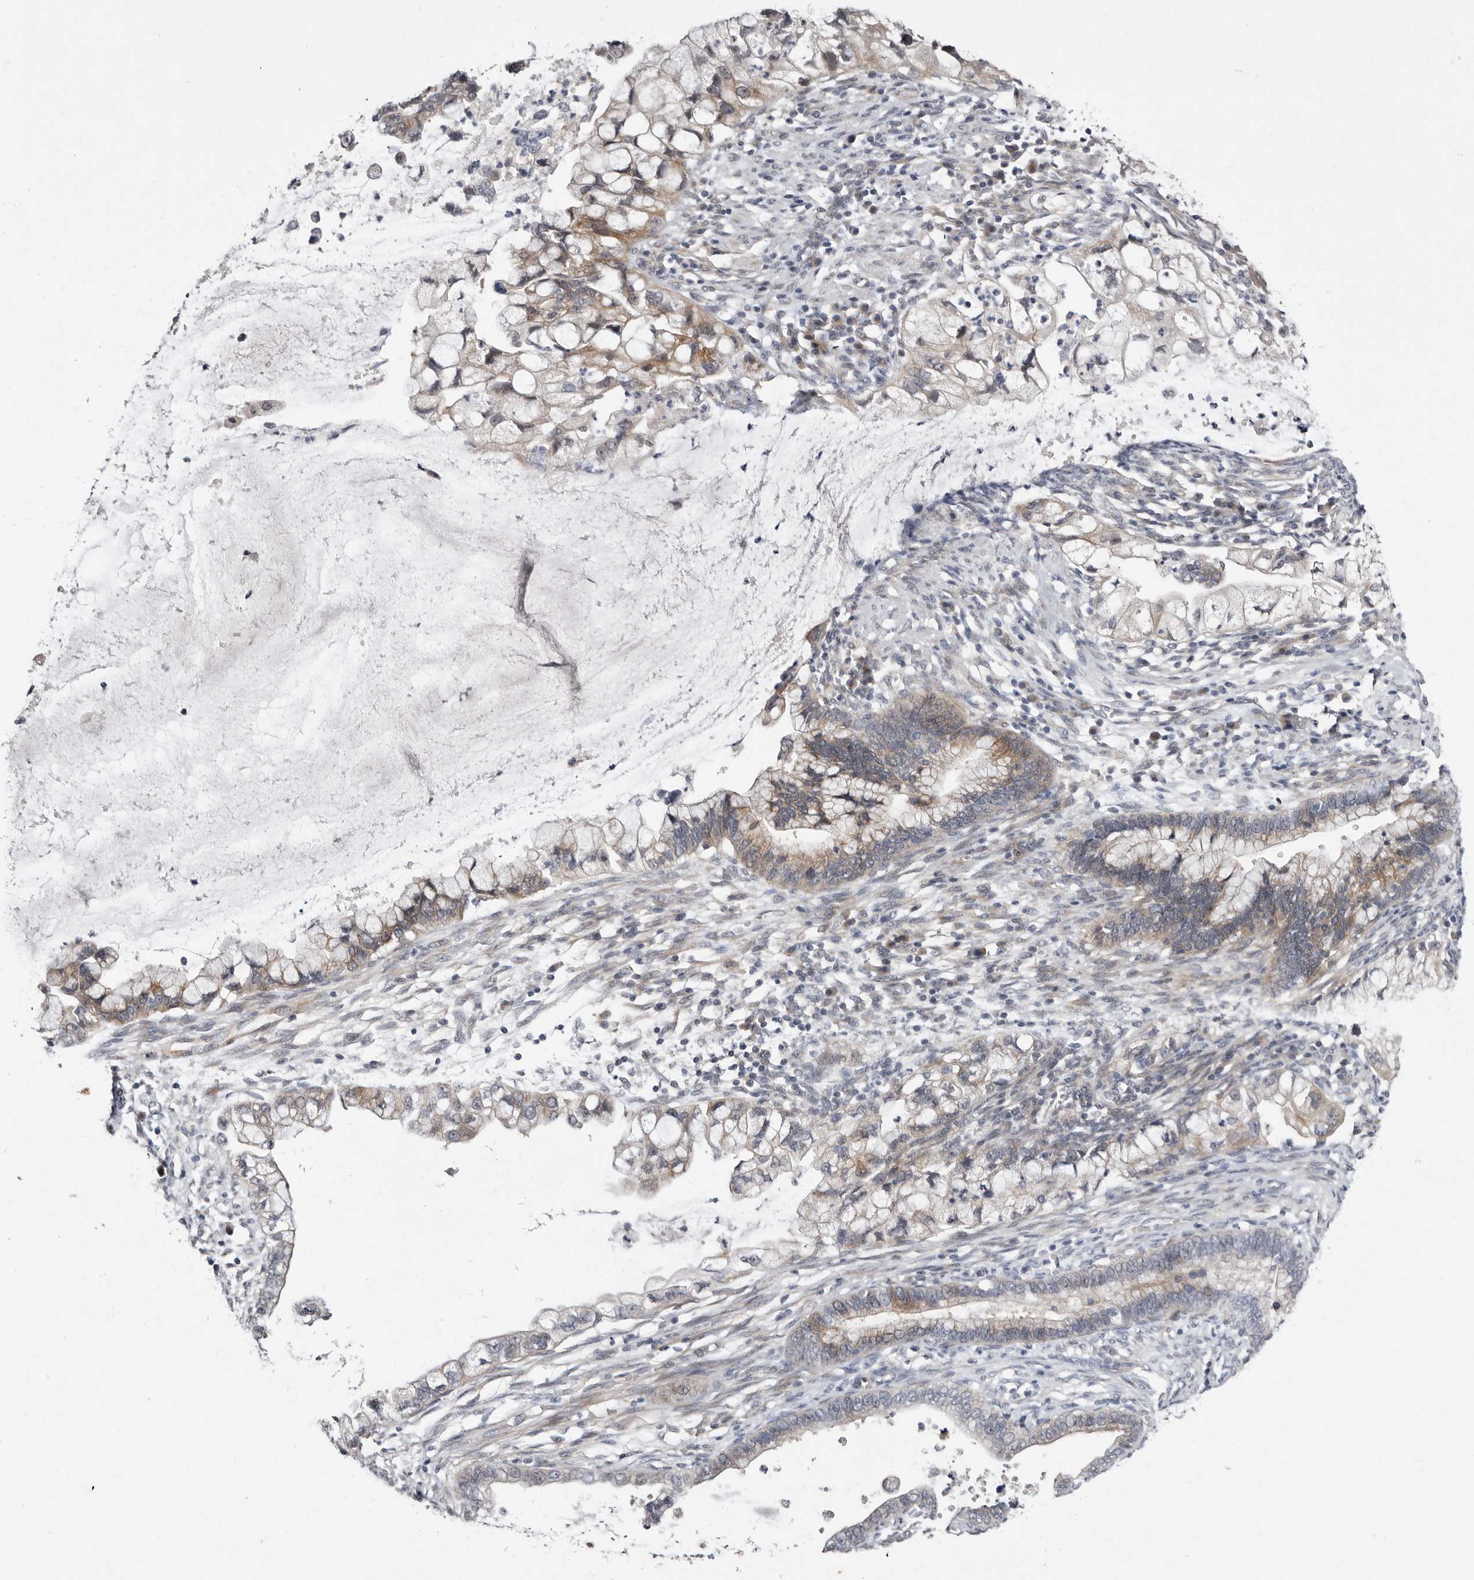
{"staining": {"intensity": "weak", "quantity": "<25%", "location": "cytoplasmic/membranous"}, "tissue": "cervical cancer", "cell_type": "Tumor cells", "image_type": "cancer", "snomed": [{"axis": "morphology", "description": "Adenocarcinoma, NOS"}, {"axis": "topography", "description": "Cervix"}], "caption": "Tumor cells show no significant protein staining in adenocarcinoma (cervical). The staining was performed using DAB (3,3'-diaminobenzidine) to visualize the protein expression in brown, while the nuclei were stained in blue with hematoxylin (Magnification: 20x).", "gene": "KLHL4", "patient": {"sex": "female", "age": 44}}